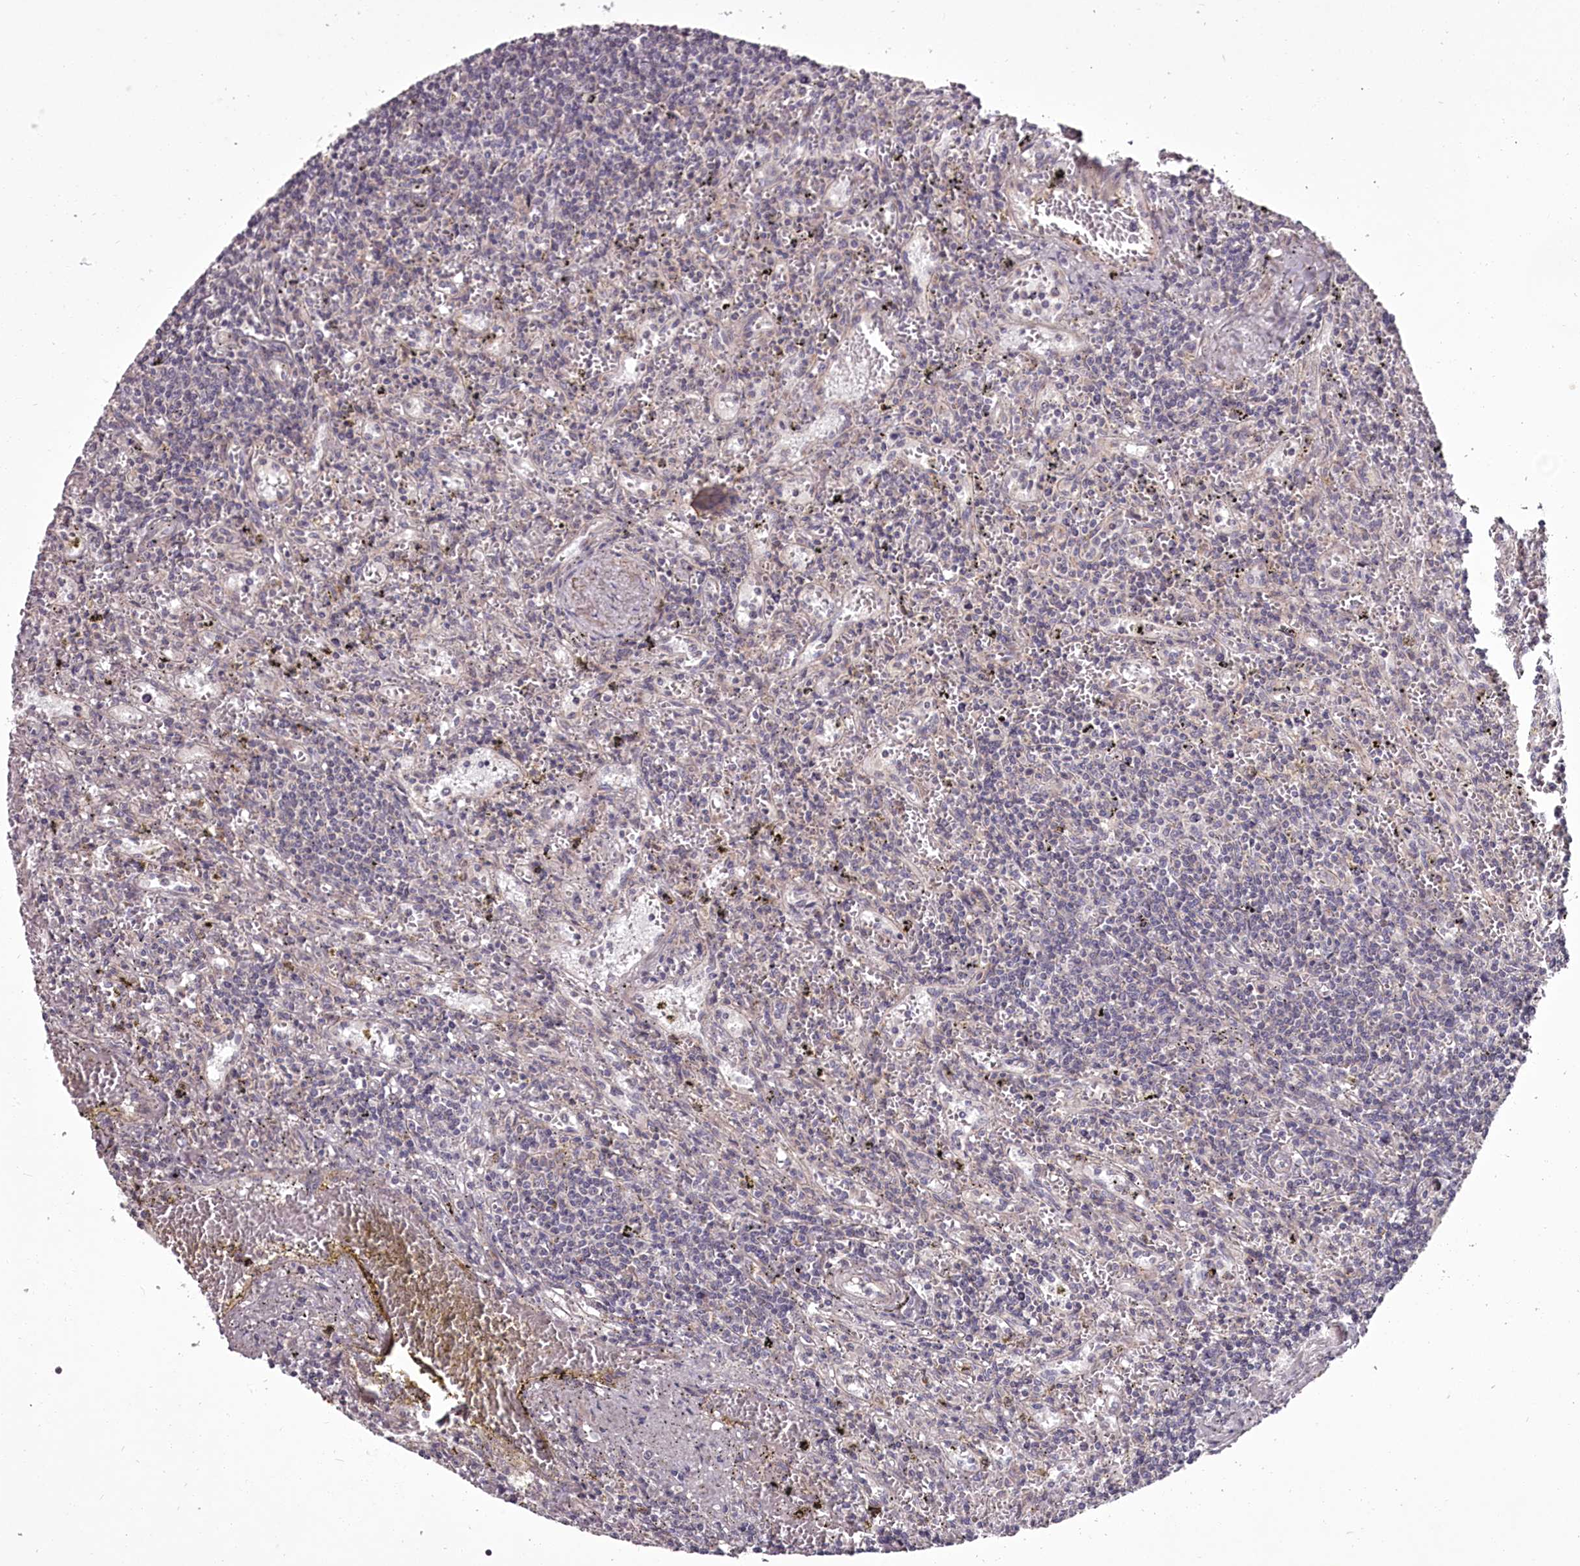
{"staining": {"intensity": "negative", "quantity": "none", "location": "none"}, "tissue": "lymphoma", "cell_type": "Tumor cells", "image_type": "cancer", "snomed": [{"axis": "morphology", "description": "Malignant lymphoma, non-Hodgkin's type, Low grade"}, {"axis": "topography", "description": "Spleen"}], "caption": "IHC photomicrograph of human lymphoma stained for a protein (brown), which displays no expression in tumor cells.", "gene": "STX6", "patient": {"sex": "male", "age": 76}}